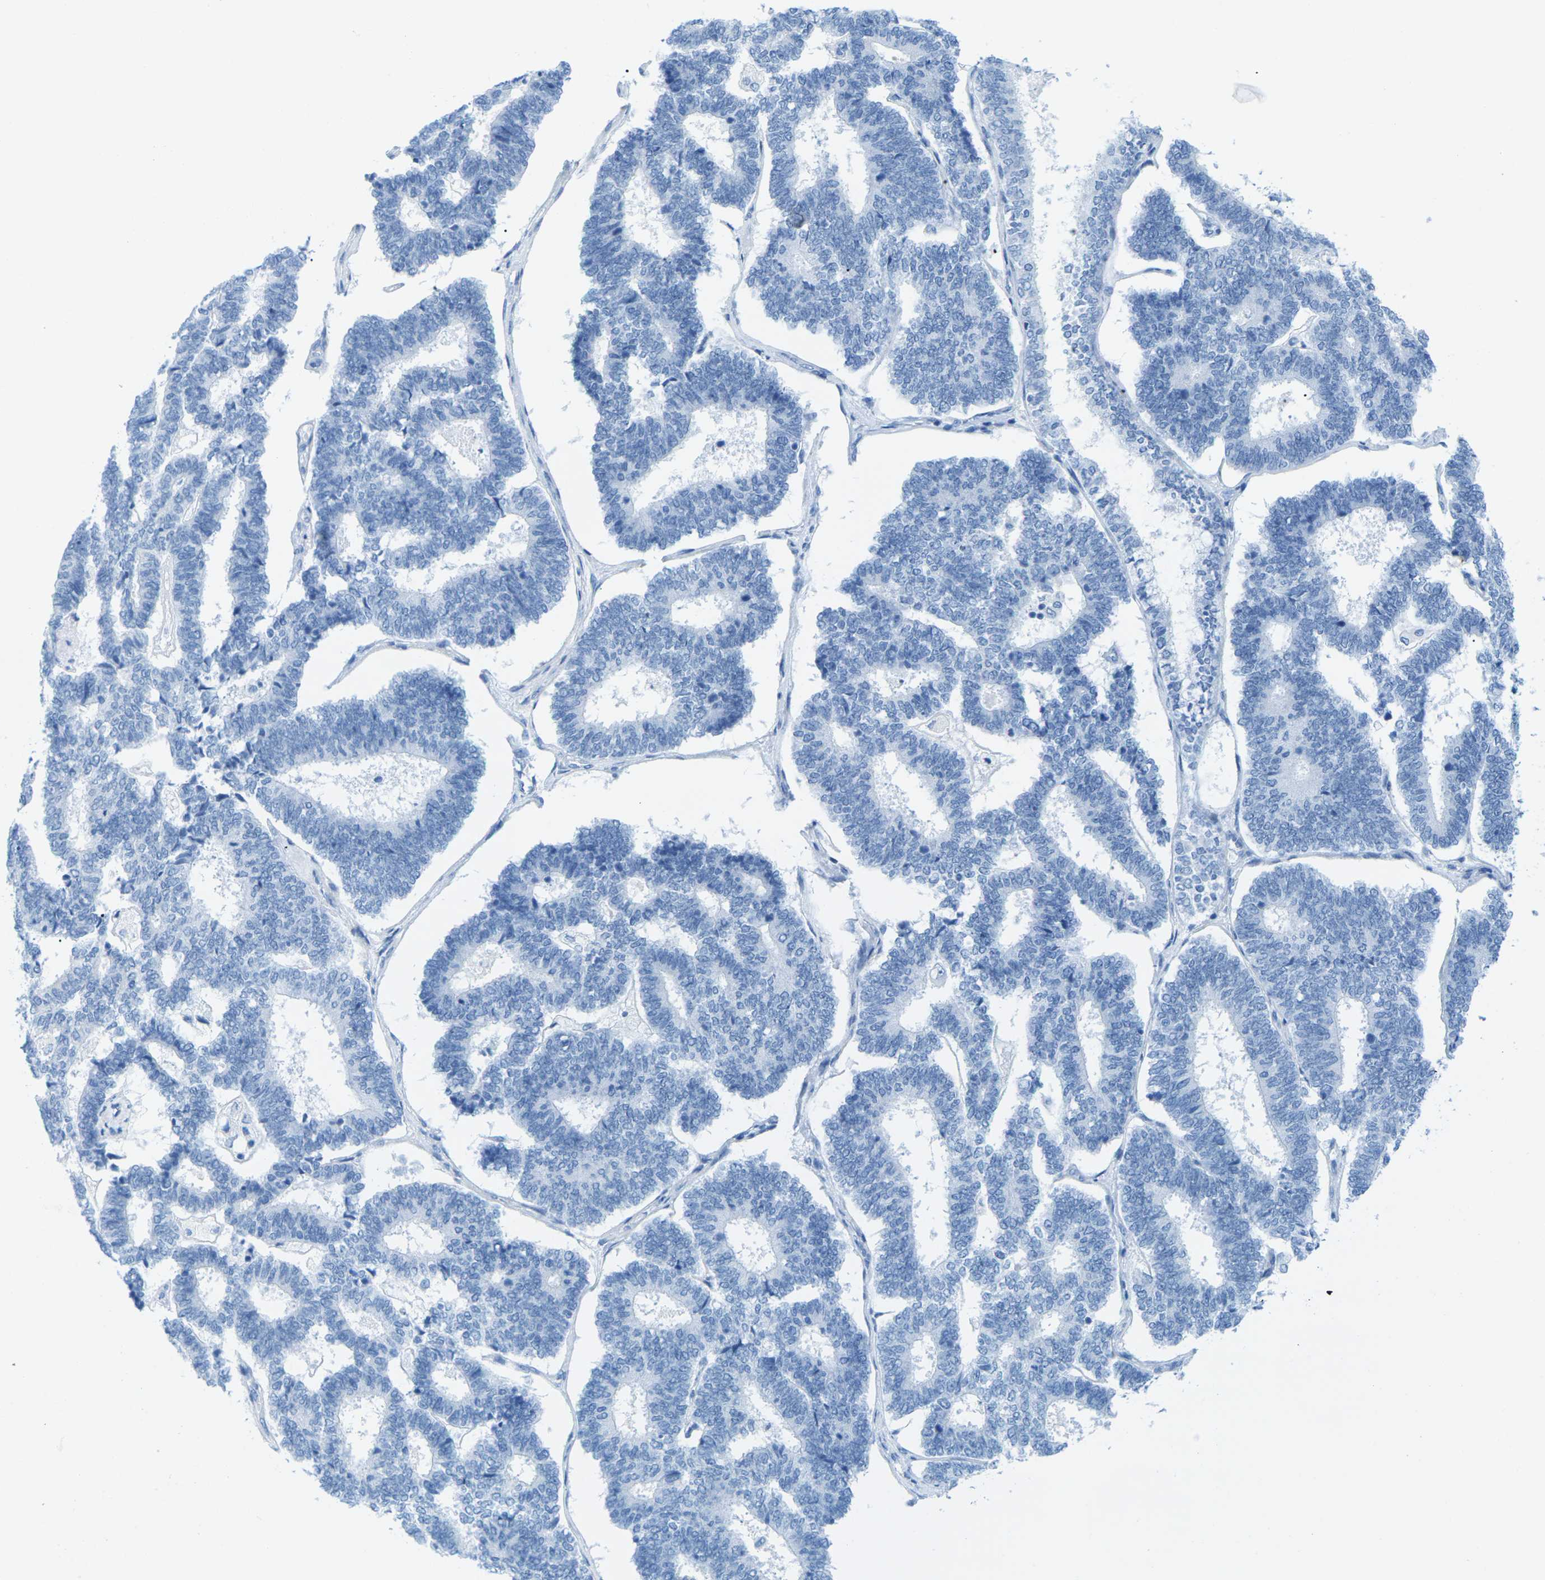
{"staining": {"intensity": "negative", "quantity": "none", "location": "none"}, "tissue": "endometrial cancer", "cell_type": "Tumor cells", "image_type": "cancer", "snomed": [{"axis": "morphology", "description": "Adenocarcinoma, NOS"}, {"axis": "topography", "description": "Endometrium"}], "caption": "An image of human endometrial cancer (adenocarcinoma) is negative for staining in tumor cells.", "gene": "SLC12A1", "patient": {"sex": "female", "age": 70}}